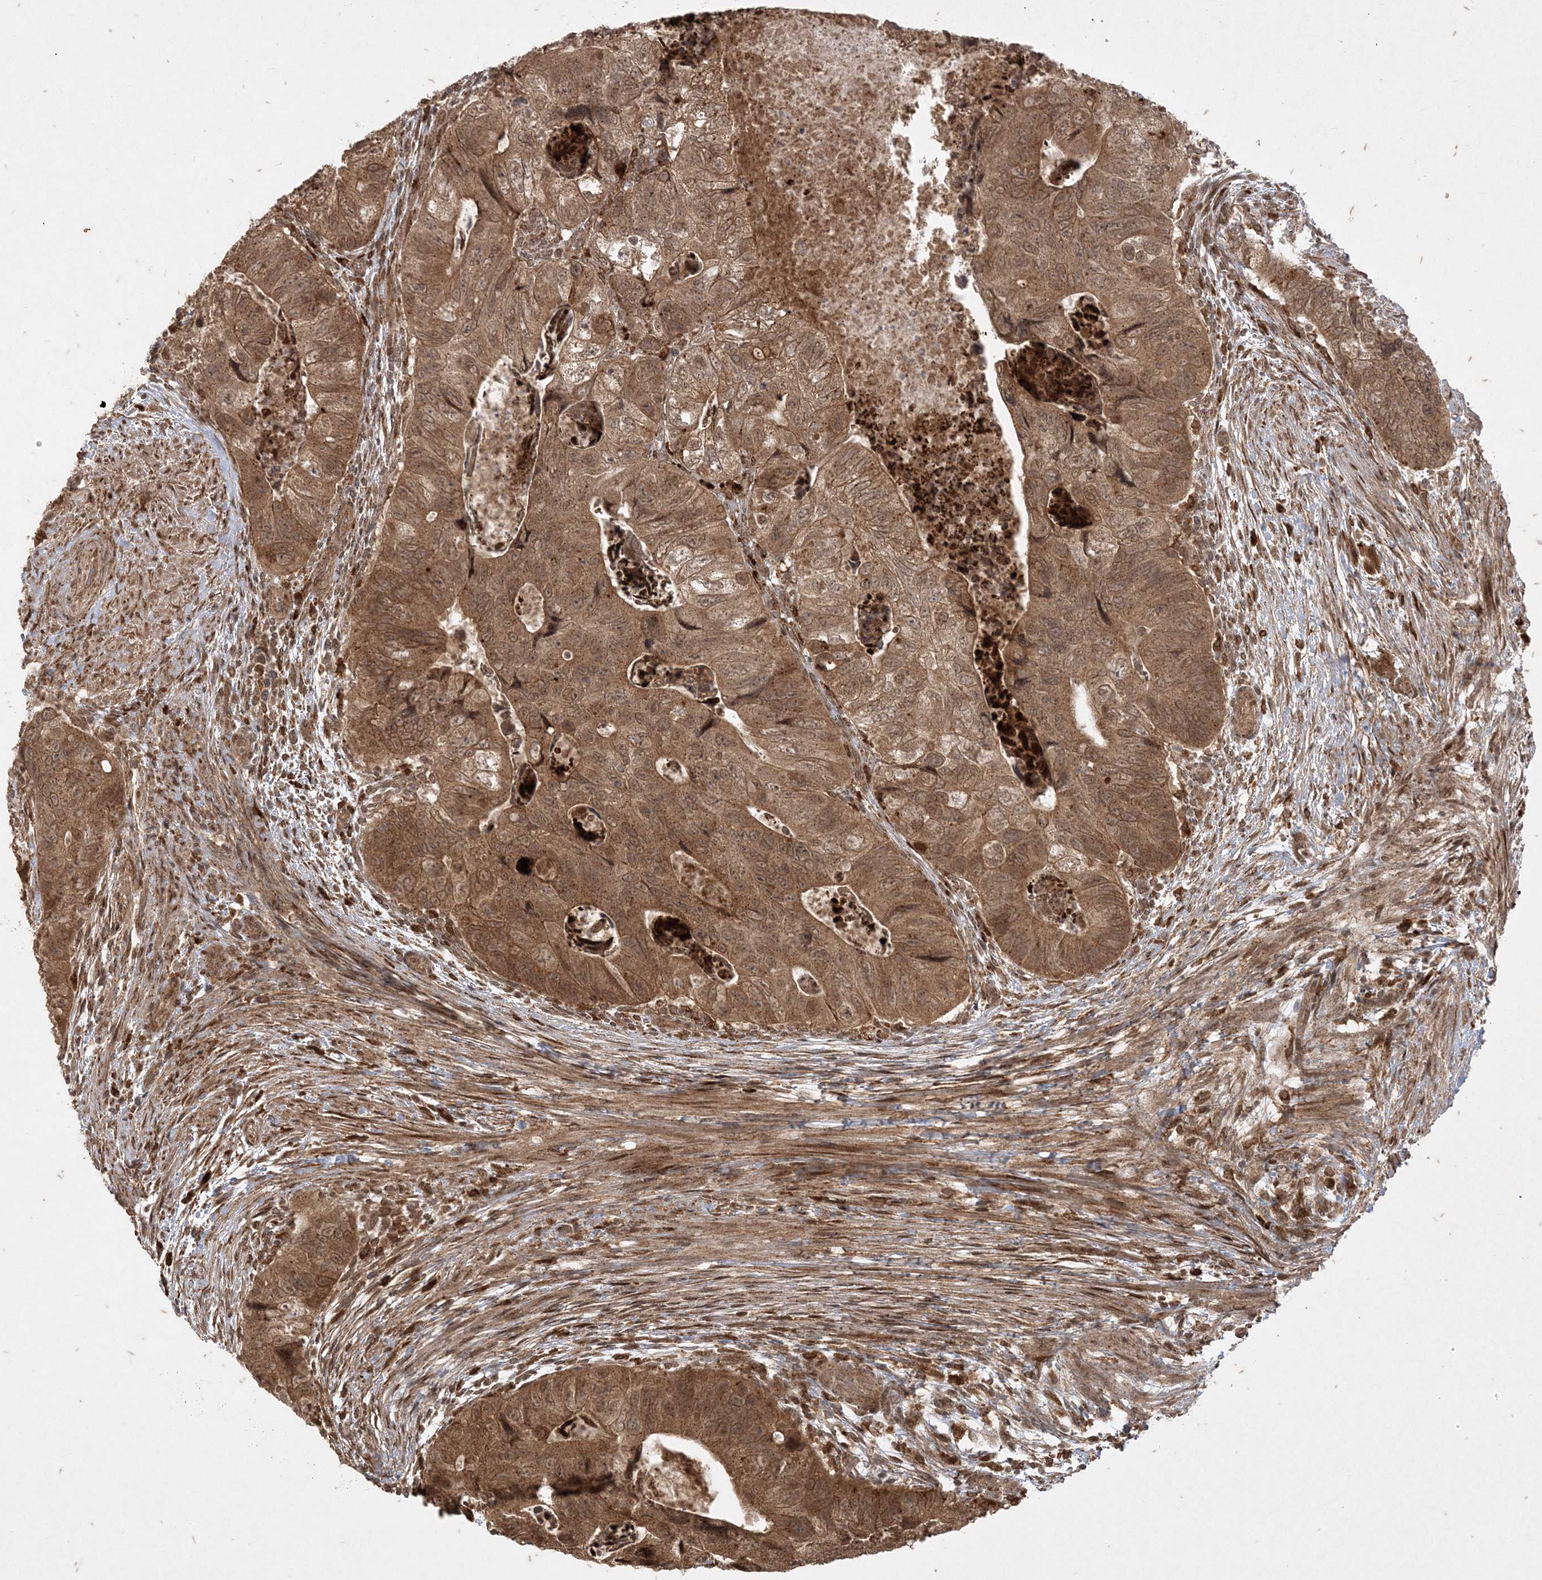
{"staining": {"intensity": "moderate", "quantity": ">75%", "location": "cytoplasmic/membranous"}, "tissue": "colorectal cancer", "cell_type": "Tumor cells", "image_type": "cancer", "snomed": [{"axis": "morphology", "description": "Adenocarcinoma, NOS"}, {"axis": "topography", "description": "Rectum"}], "caption": "A high-resolution histopathology image shows IHC staining of colorectal cancer (adenocarcinoma), which shows moderate cytoplasmic/membranous expression in approximately >75% of tumor cells.", "gene": "RRAS", "patient": {"sex": "male", "age": 63}}